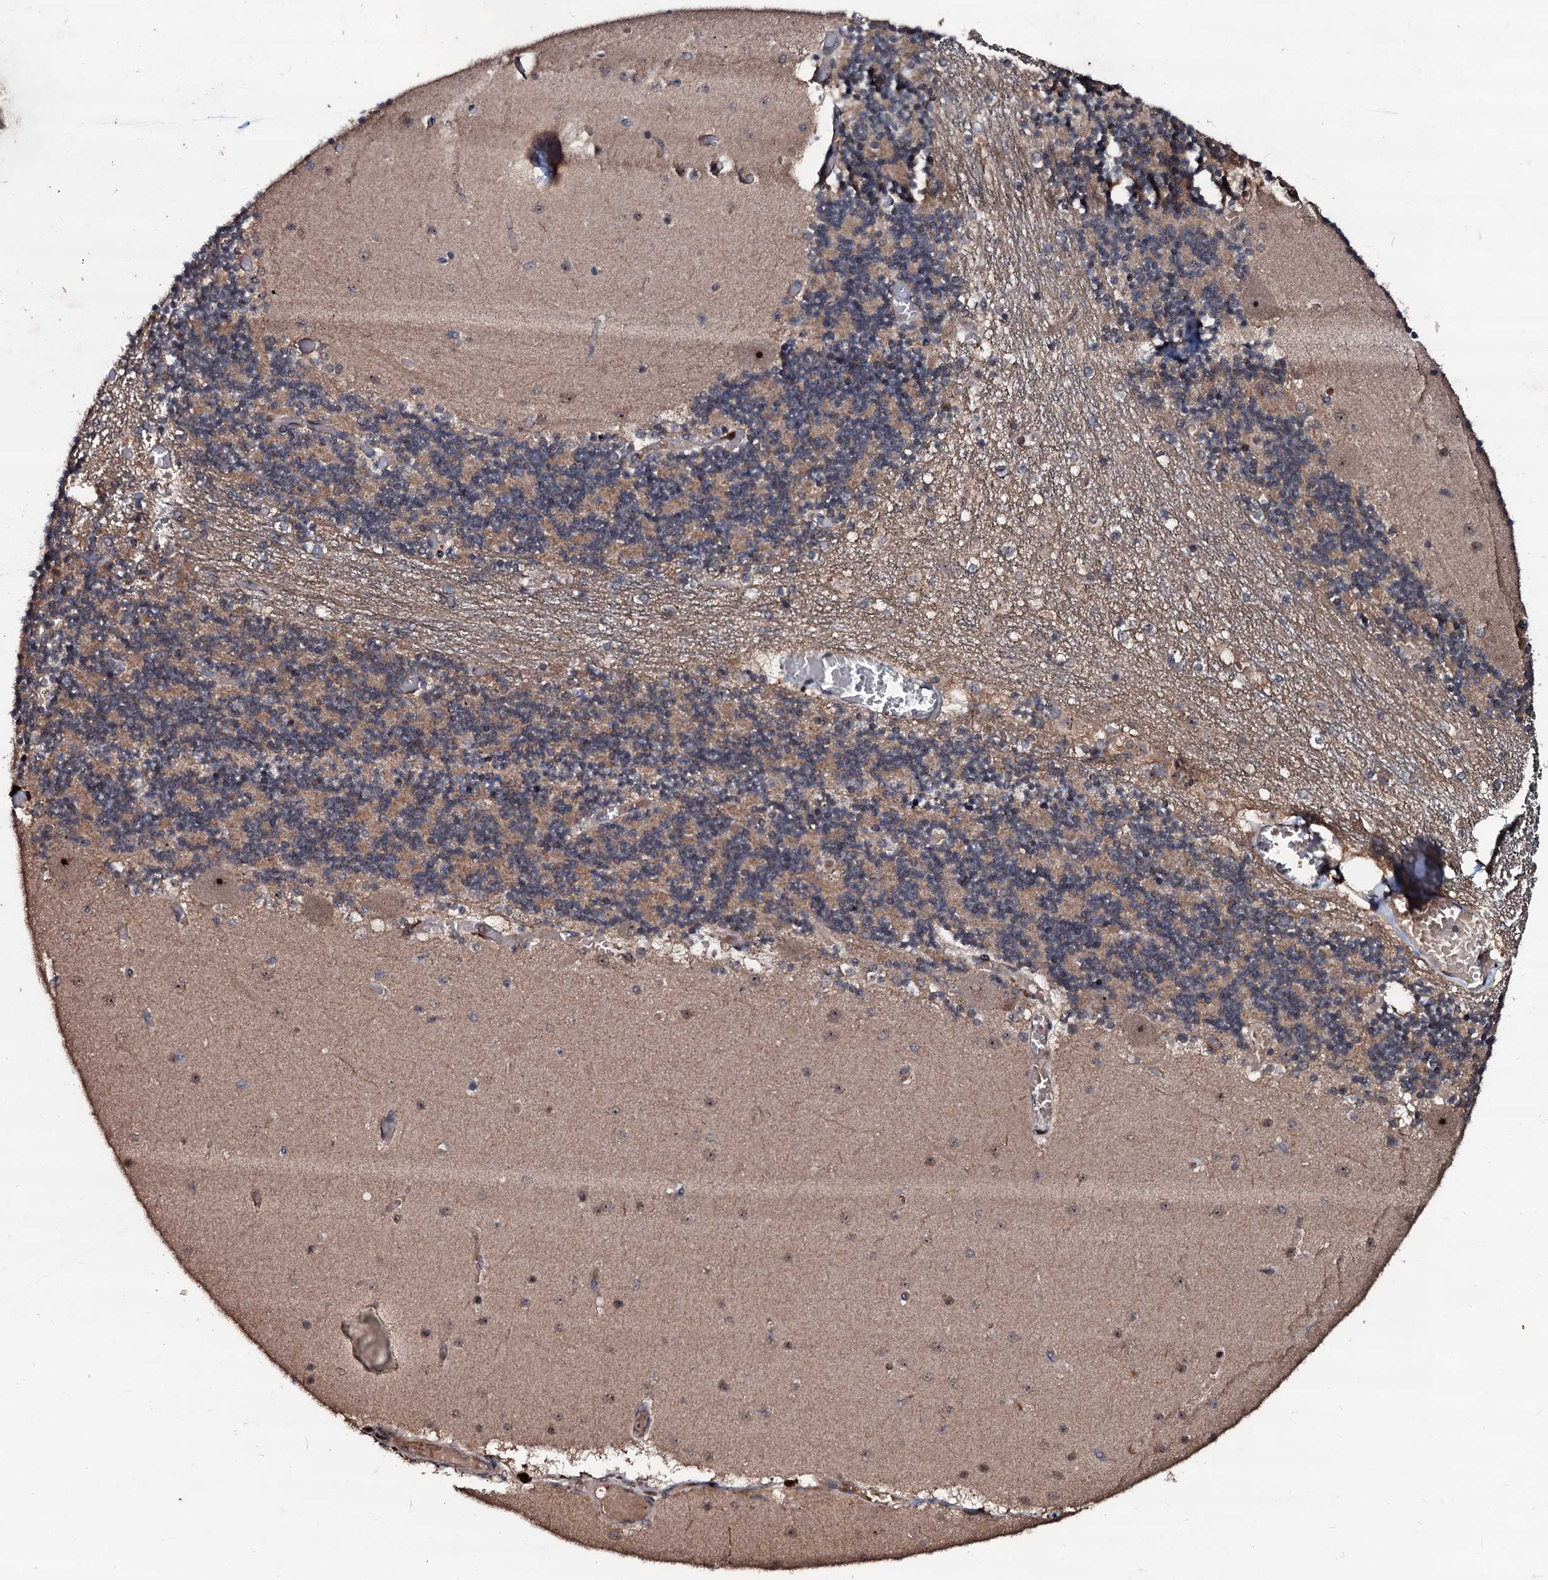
{"staining": {"intensity": "weak", "quantity": "25%-75%", "location": "cytoplasmic/membranous,nuclear"}, "tissue": "cerebellum", "cell_type": "Cells in granular layer", "image_type": "normal", "snomed": [{"axis": "morphology", "description": "Normal tissue, NOS"}, {"axis": "topography", "description": "Cerebellum"}], "caption": "Protein analysis of unremarkable cerebellum demonstrates weak cytoplasmic/membranous,nuclear staining in approximately 25%-75% of cells in granular layer. Using DAB (3,3'-diaminobenzidine) (brown) and hematoxylin (blue) stains, captured at high magnification using brightfield microscopy.", "gene": "SUPT7L", "patient": {"sex": "female", "age": 28}}